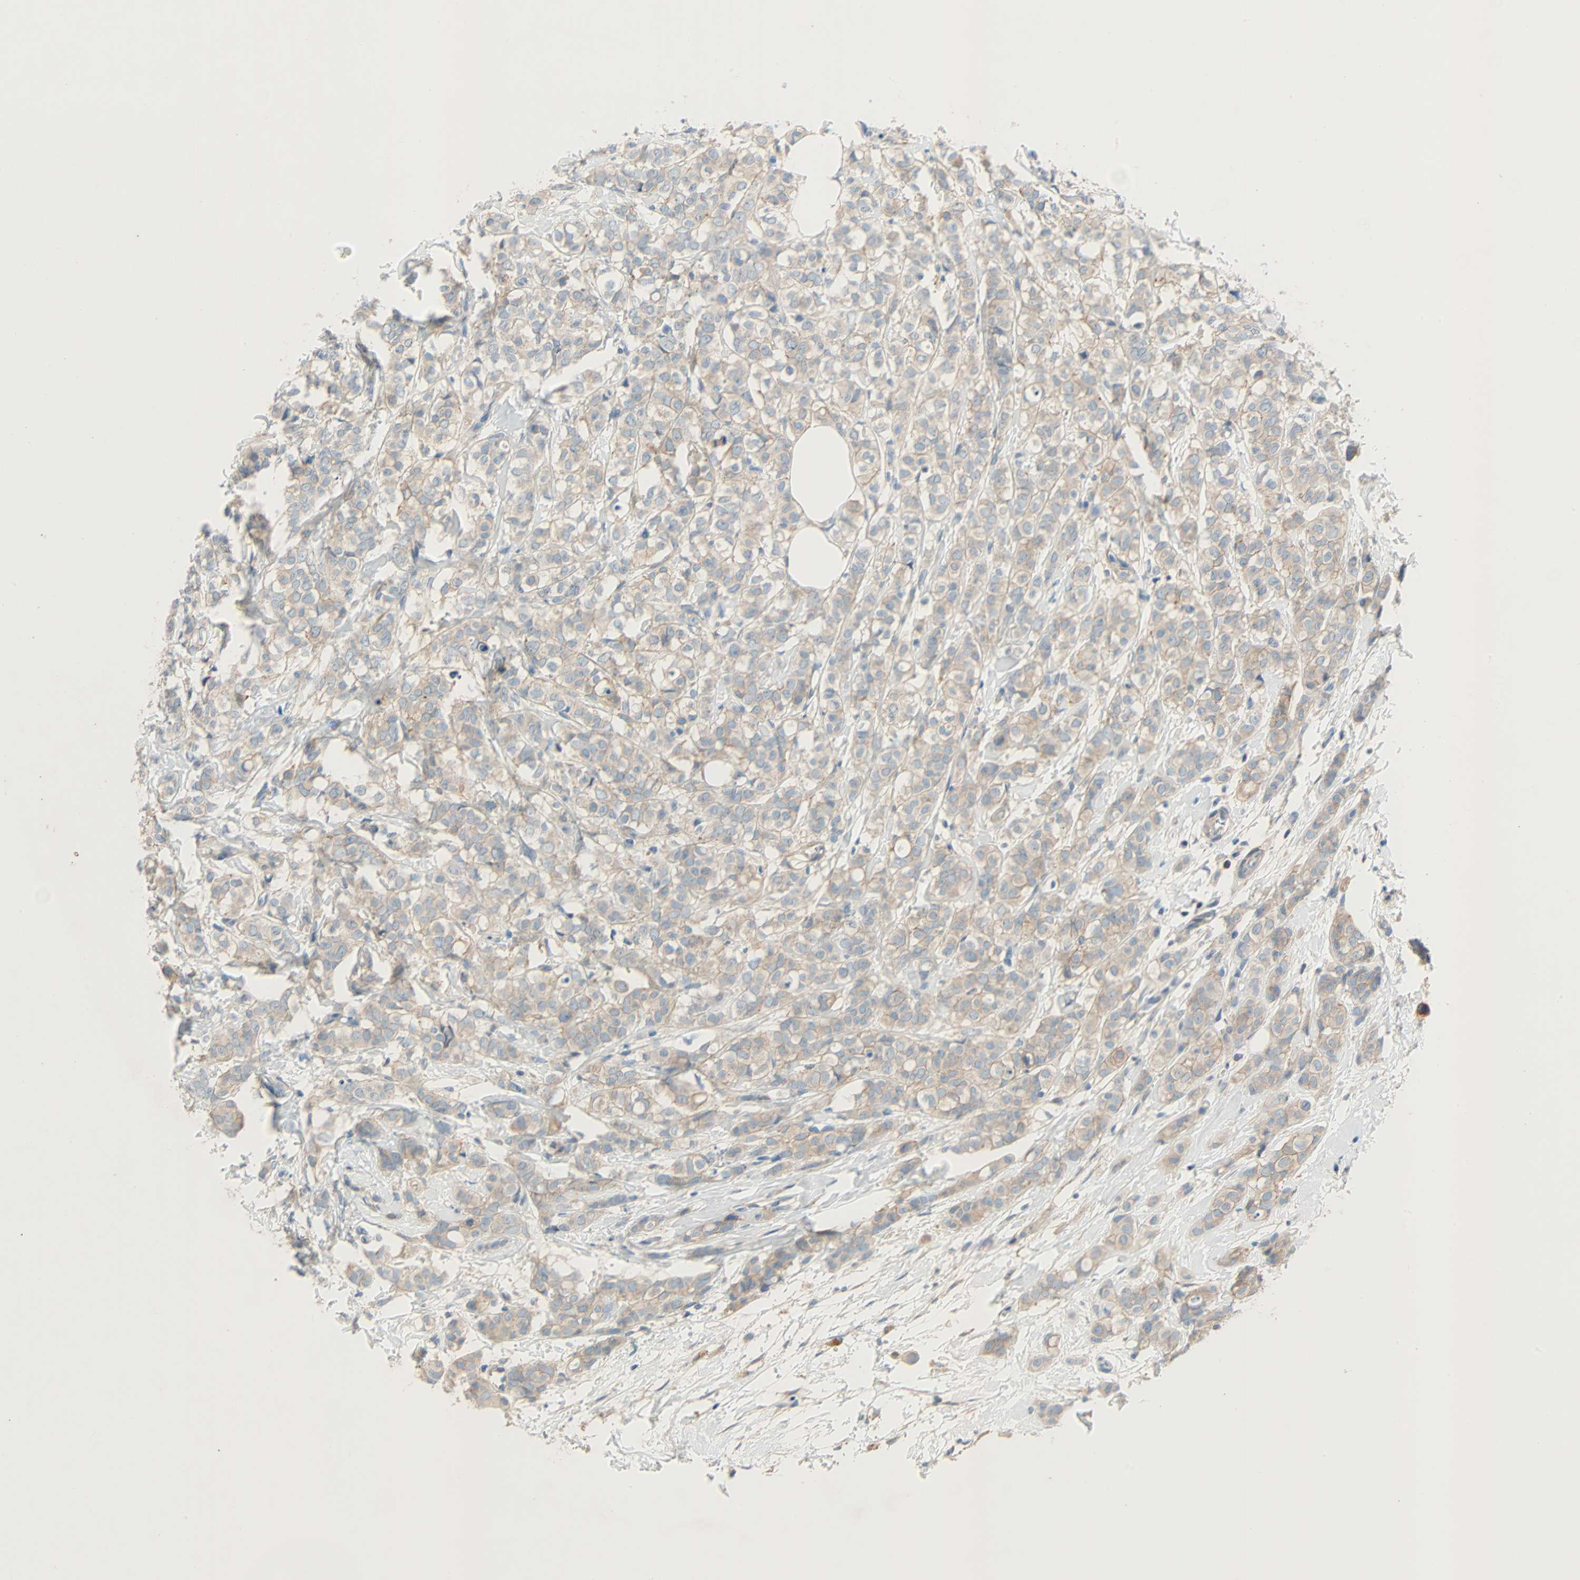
{"staining": {"intensity": "weak", "quantity": ">75%", "location": "cytoplasmic/membranous"}, "tissue": "breast cancer", "cell_type": "Tumor cells", "image_type": "cancer", "snomed": [{"axis": "morphology", "description": "Lobular carcinoma"}, {"axis": "topography", "description": "Breast"}], "caption": "Immunohistochemistry (IHC) micrograph of neoplastic tissue: breast cancer (lobular carcinoma) stained using immunohistochemistry (IHC) reveals low levels of weak protein expression localized specifically in the cytoplasmic/membranous of tumor cells, appearing as a cytoplasmic/membranous brown color.", "gene": "TNFRSF12A", "patient": {"sex": "female", "age": 60}}